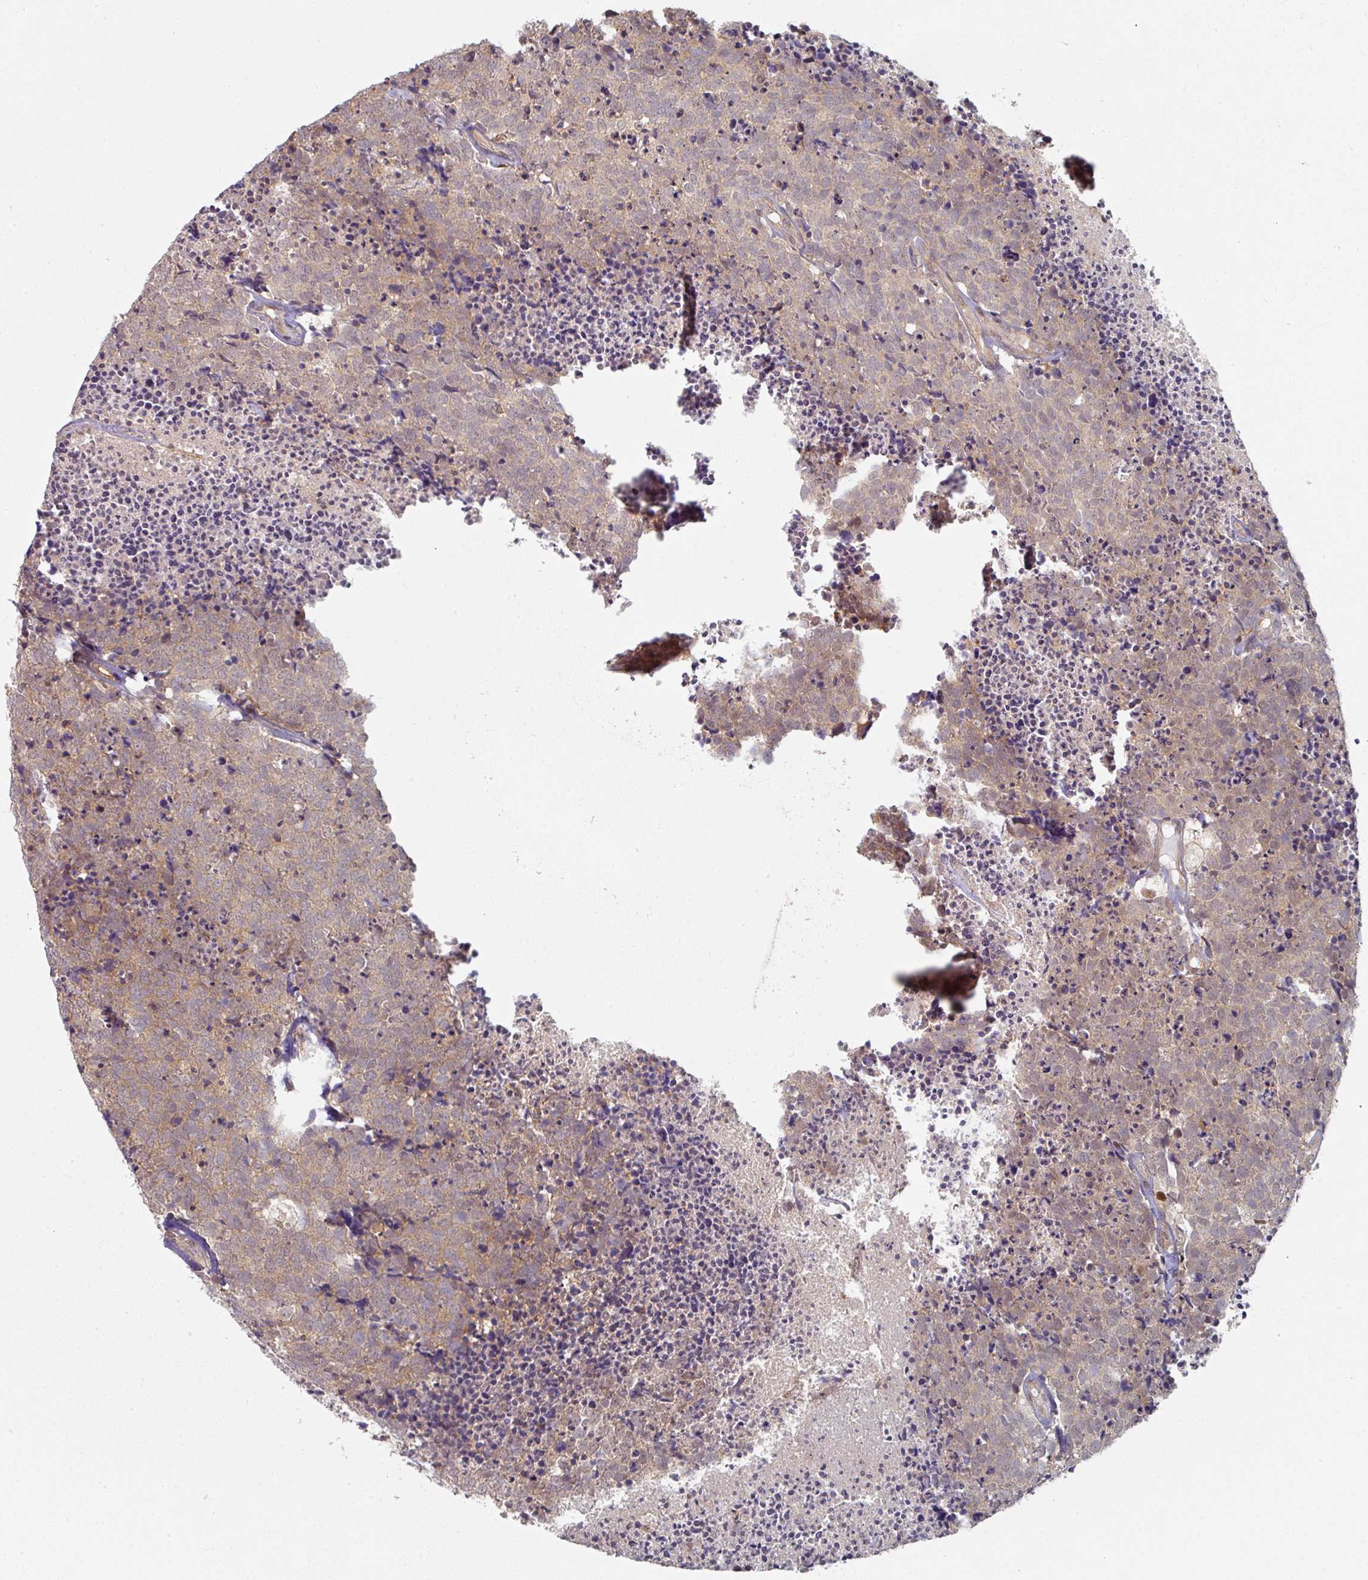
{"staining": {"intensity": "weak", "quantity": "25%-75%", "location": "cytoplasmic/membranous"}, "tissue": "carcinoid", "cell_type": "Tumor cells", "image_type": "cancer", "snomed": [{"axis": "morphology", "description": "Carcinoid, malignant, NOS"}, {"axis": "topography", "description": "Skin"}], "caption": "About 25%-75% of tumor cells in malignant carcinoid show weak cytoplasmic/membranous protein expression as visualized by brown immunohistochemical staining.", "gene": "PSME3IP1", "patient": {"sex": "female", "age": 79}}